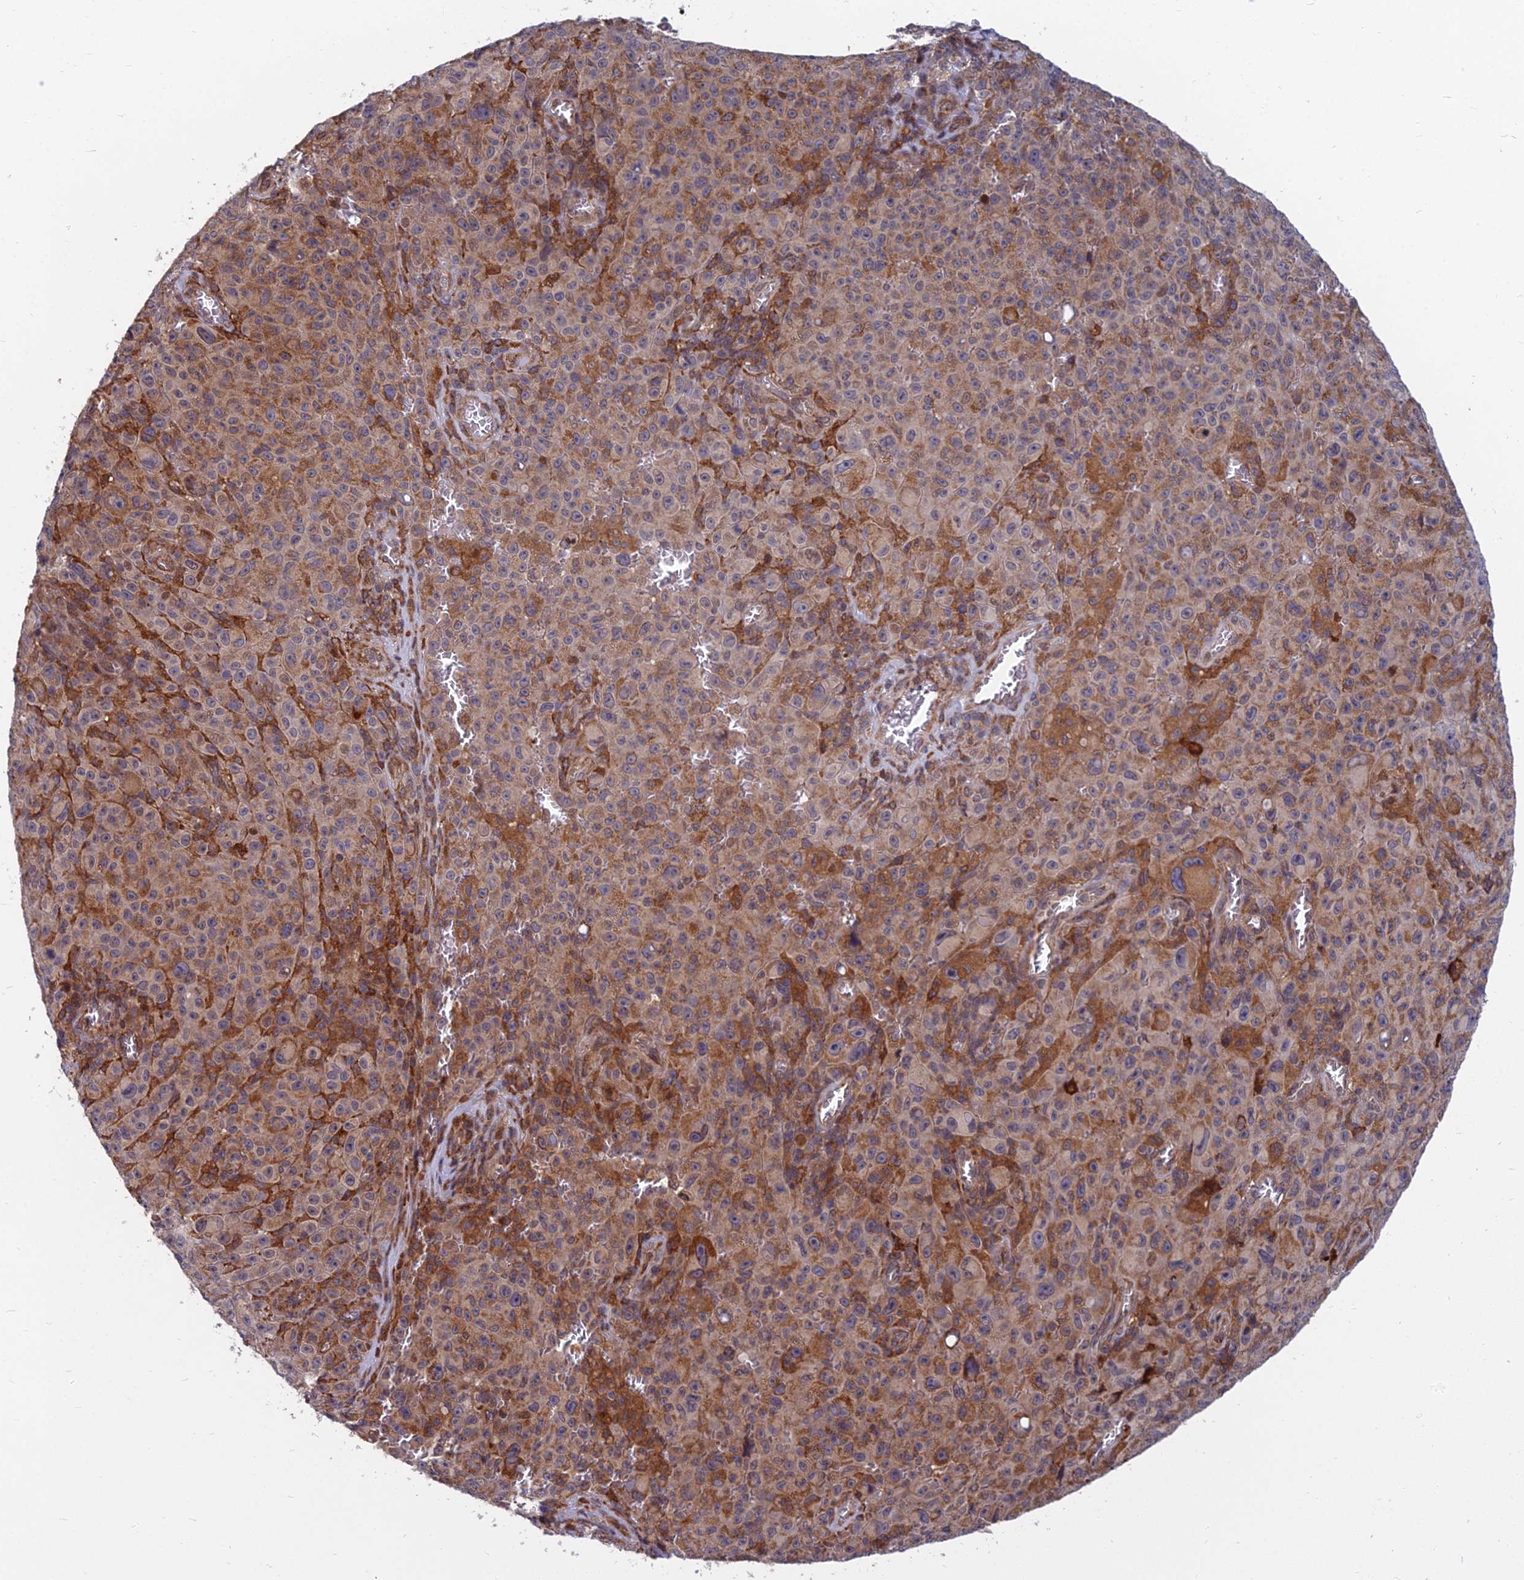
{"staining": {"intensity": "moderate", "quantity": "<25%", "location": "cytoplasmic/membranous"}, "tissue": "melanoma", "cell_type": "Tumor cells", "image_type": "cancer", "snomed": [{"axis": "morphology", "description": "Malignant melanoma, NOS"}, {"axis": "topography", "description": "Skin"}], "caption": "DAB (3,3'-diaminobenzidine) immunohistochemical staining of malignant melanoma reveals moderate cytoplasmic/membranous protein positivity in approximately <25% of tumor cells. Using DAB (brown) and hematoxylin (blue) stains, captured at high magnification using brightfield microscopy.", "gene": "COMMD2", "patient": {"sex": "female", "age": 82}}